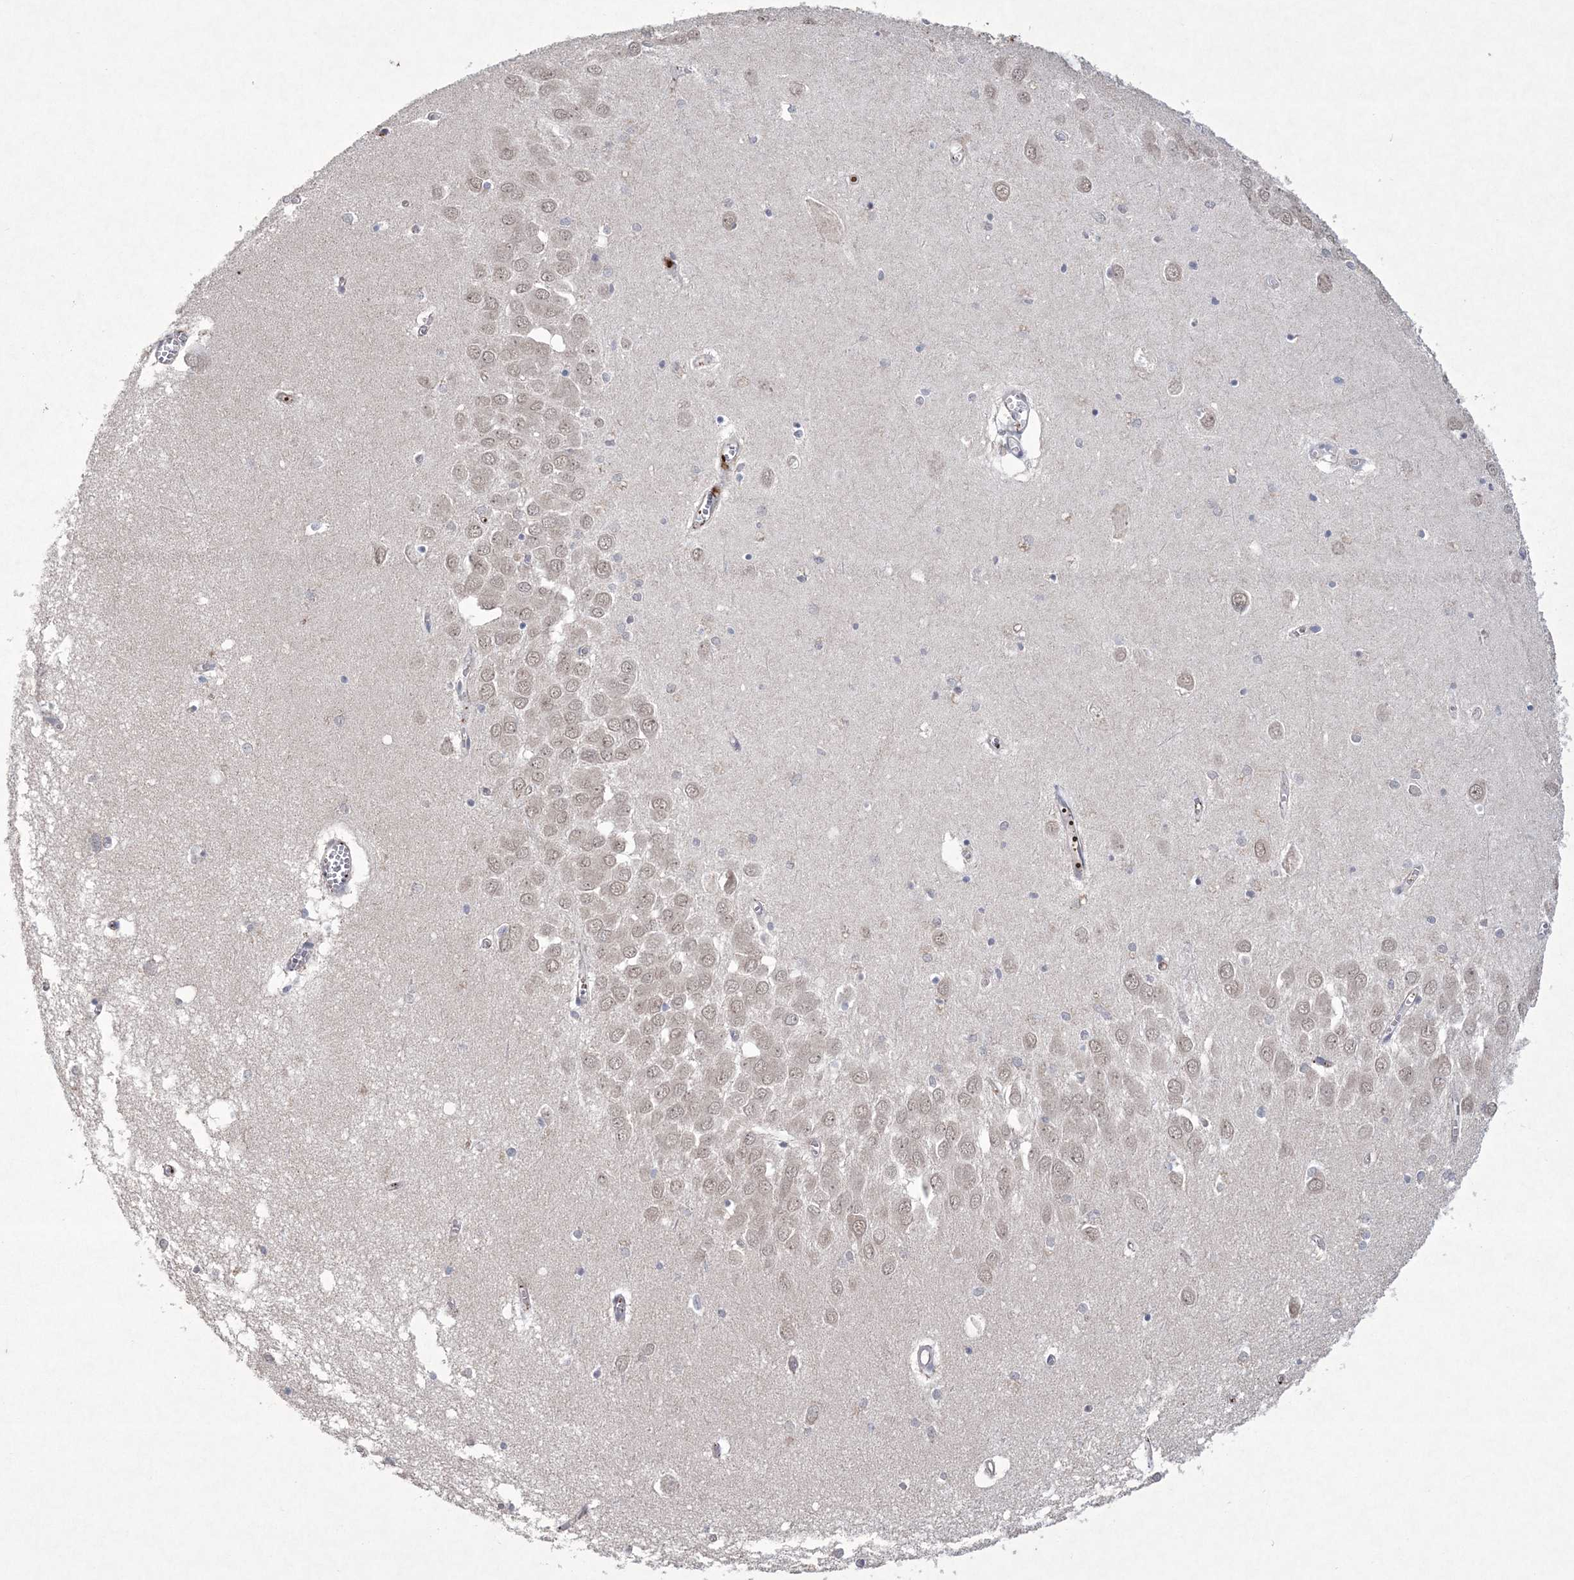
{"staining": {"intensity": "negative", "quantity": "none", "location": "none"}, "tissue": "hippocampus", "cell_type": "Glial cells", "image_type": "normal", "snomed": [{"axis": "morphology", "description": "Normal tissue, NOS"}, {"axis": "topography", "description": "Hippocampus"}], "caption": "This is an immunohistochemistry (IHC) micrograph of benign hippocampus. There is no staining in glial cells.", "gene": "DPCD", "patient": {"sex": "male", "age": 70}}